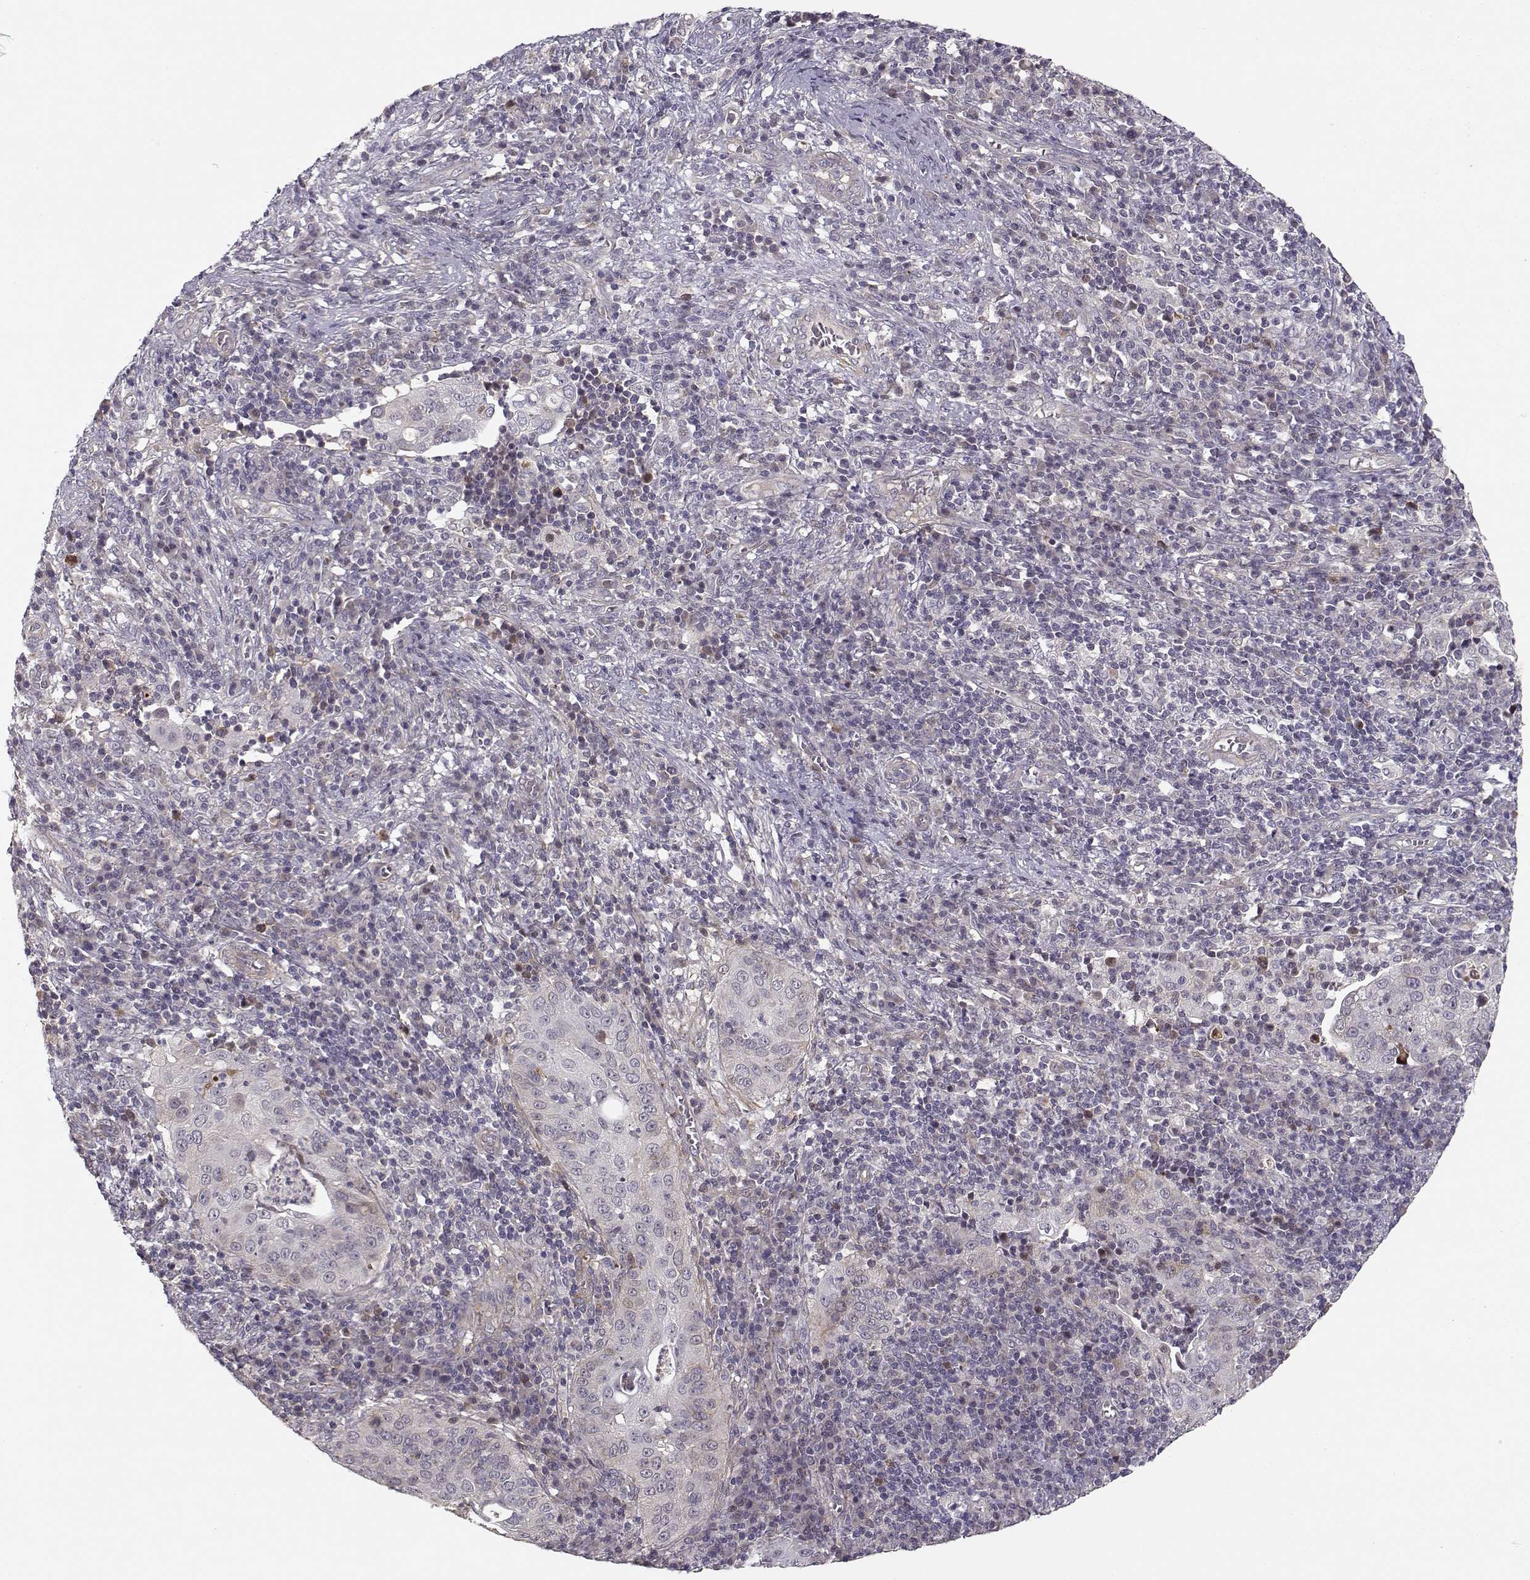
{"staining": {"intensity": "negative", "quantity": "none", "location": "none"}, "tissue": "cervical cancer", "cell_type": "Tumor cells", "image_type": "cancer", "snomed": [{"axis": "morphology", "description": "Squamous cell carcinoma, NOS"}, {"axis": "topography", "description": "Cervix"}], "caption": "Immunohistochemistry photomicrograph of cervical cancer (squamous cell carcinoma) stained for a protein (brown), which displays no expression in tumor cells.", "gene": "RGS9BP", "patient": {"sex": "female", "age": 39}}